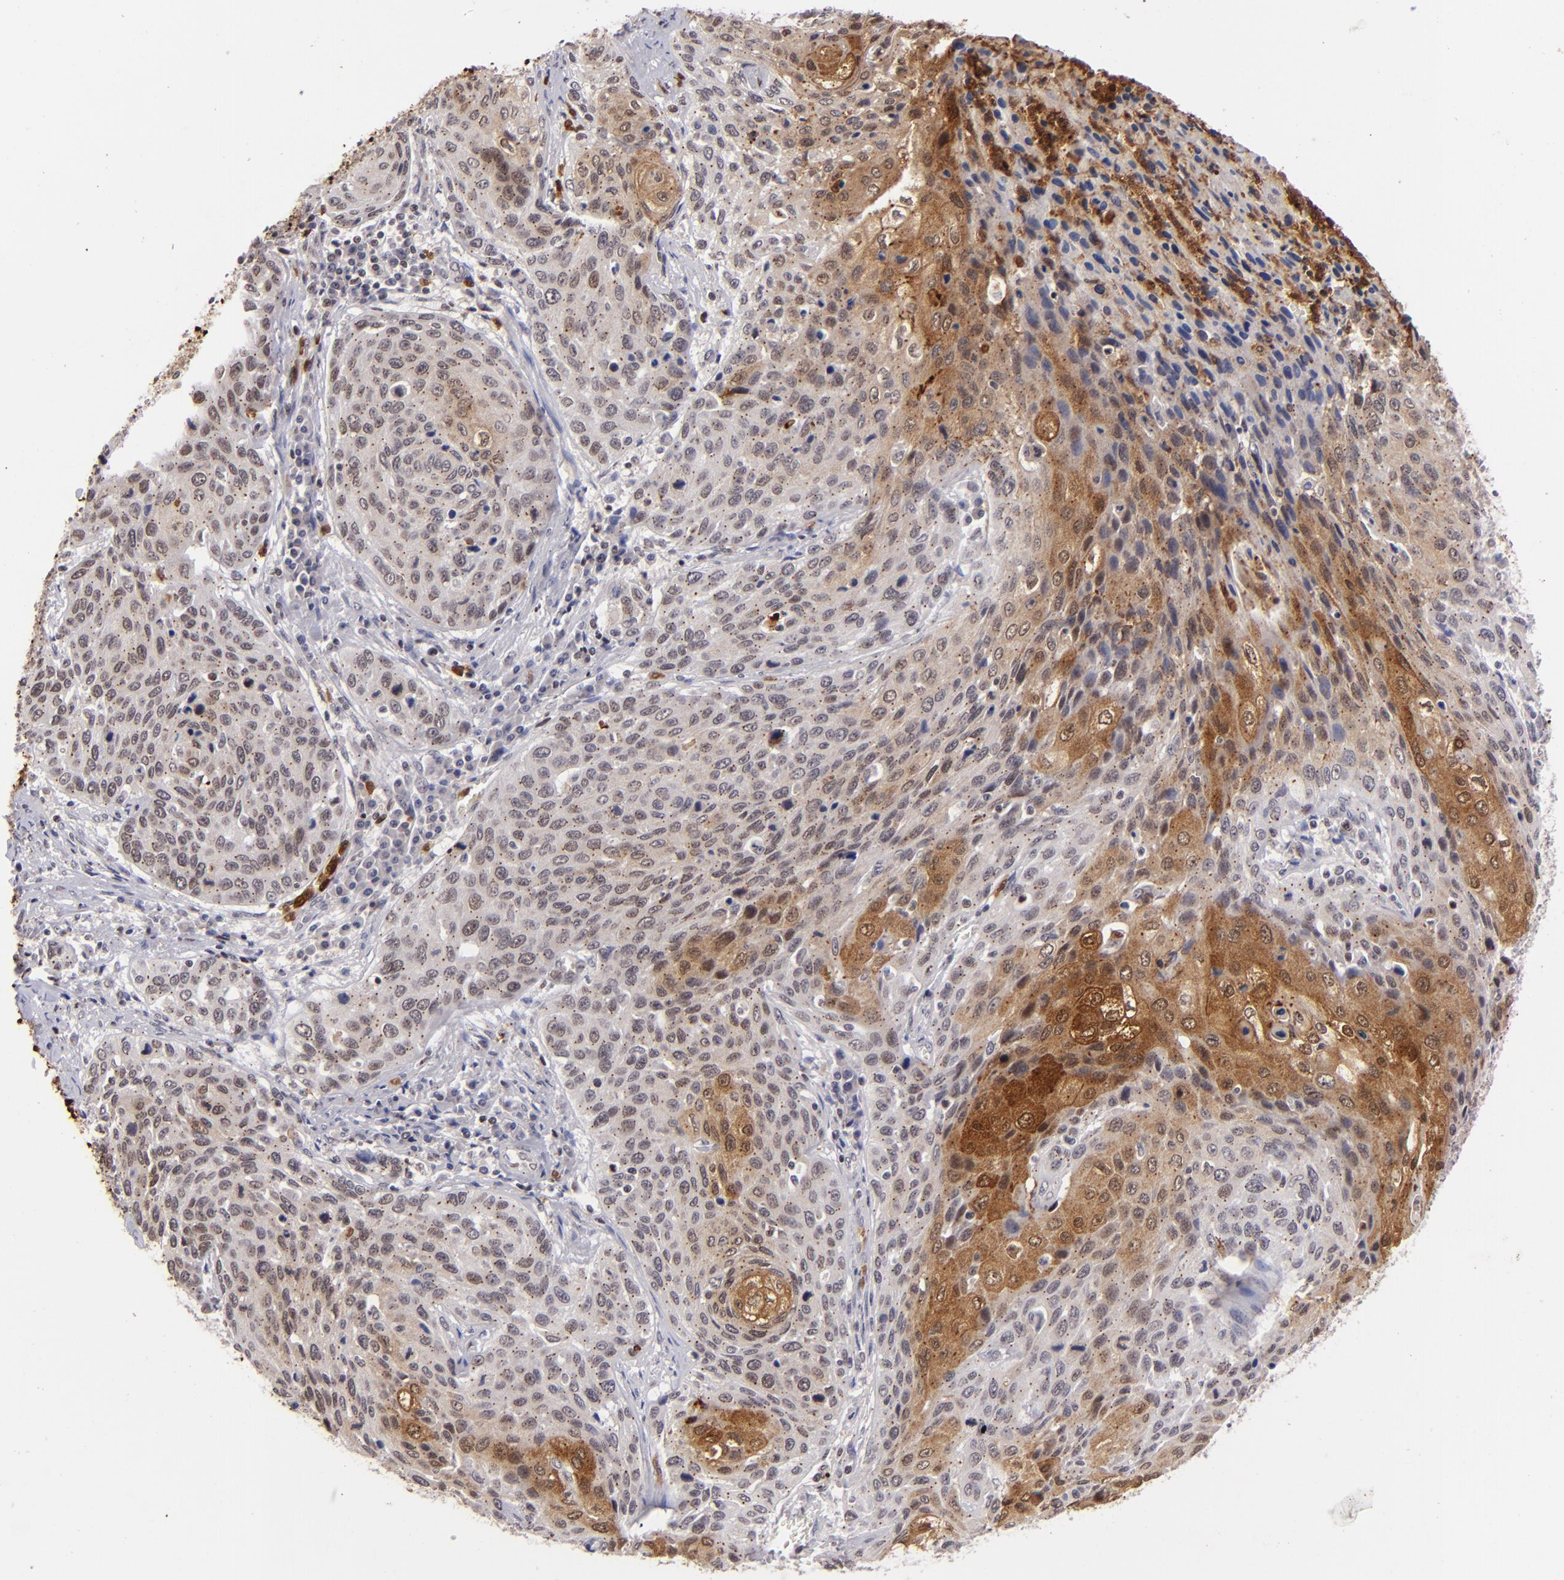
{"staining": {"intensity": "moderate", "quantity": "25%-75%", "location": "cytoplasmic/membranous,nuclear"}, "tissue": "cervical cancer", "cell_type": "Tumor cells", "image_type": "cancer", "snomed": [{"axis": "morphology", "description": "Squamous cell carcinoma, NOS"}, {"axis": "topography", "description": "Cervix"}], "caption": "Brown immunohistochemical staining in human cervical squamous cell carcinoma displays moderate cytoplasmic/membranous and nuclear staining in about 25%-75% of tumor cells.", "gene": "RXRG", "patient": {"sex": "female", "age": 32}}